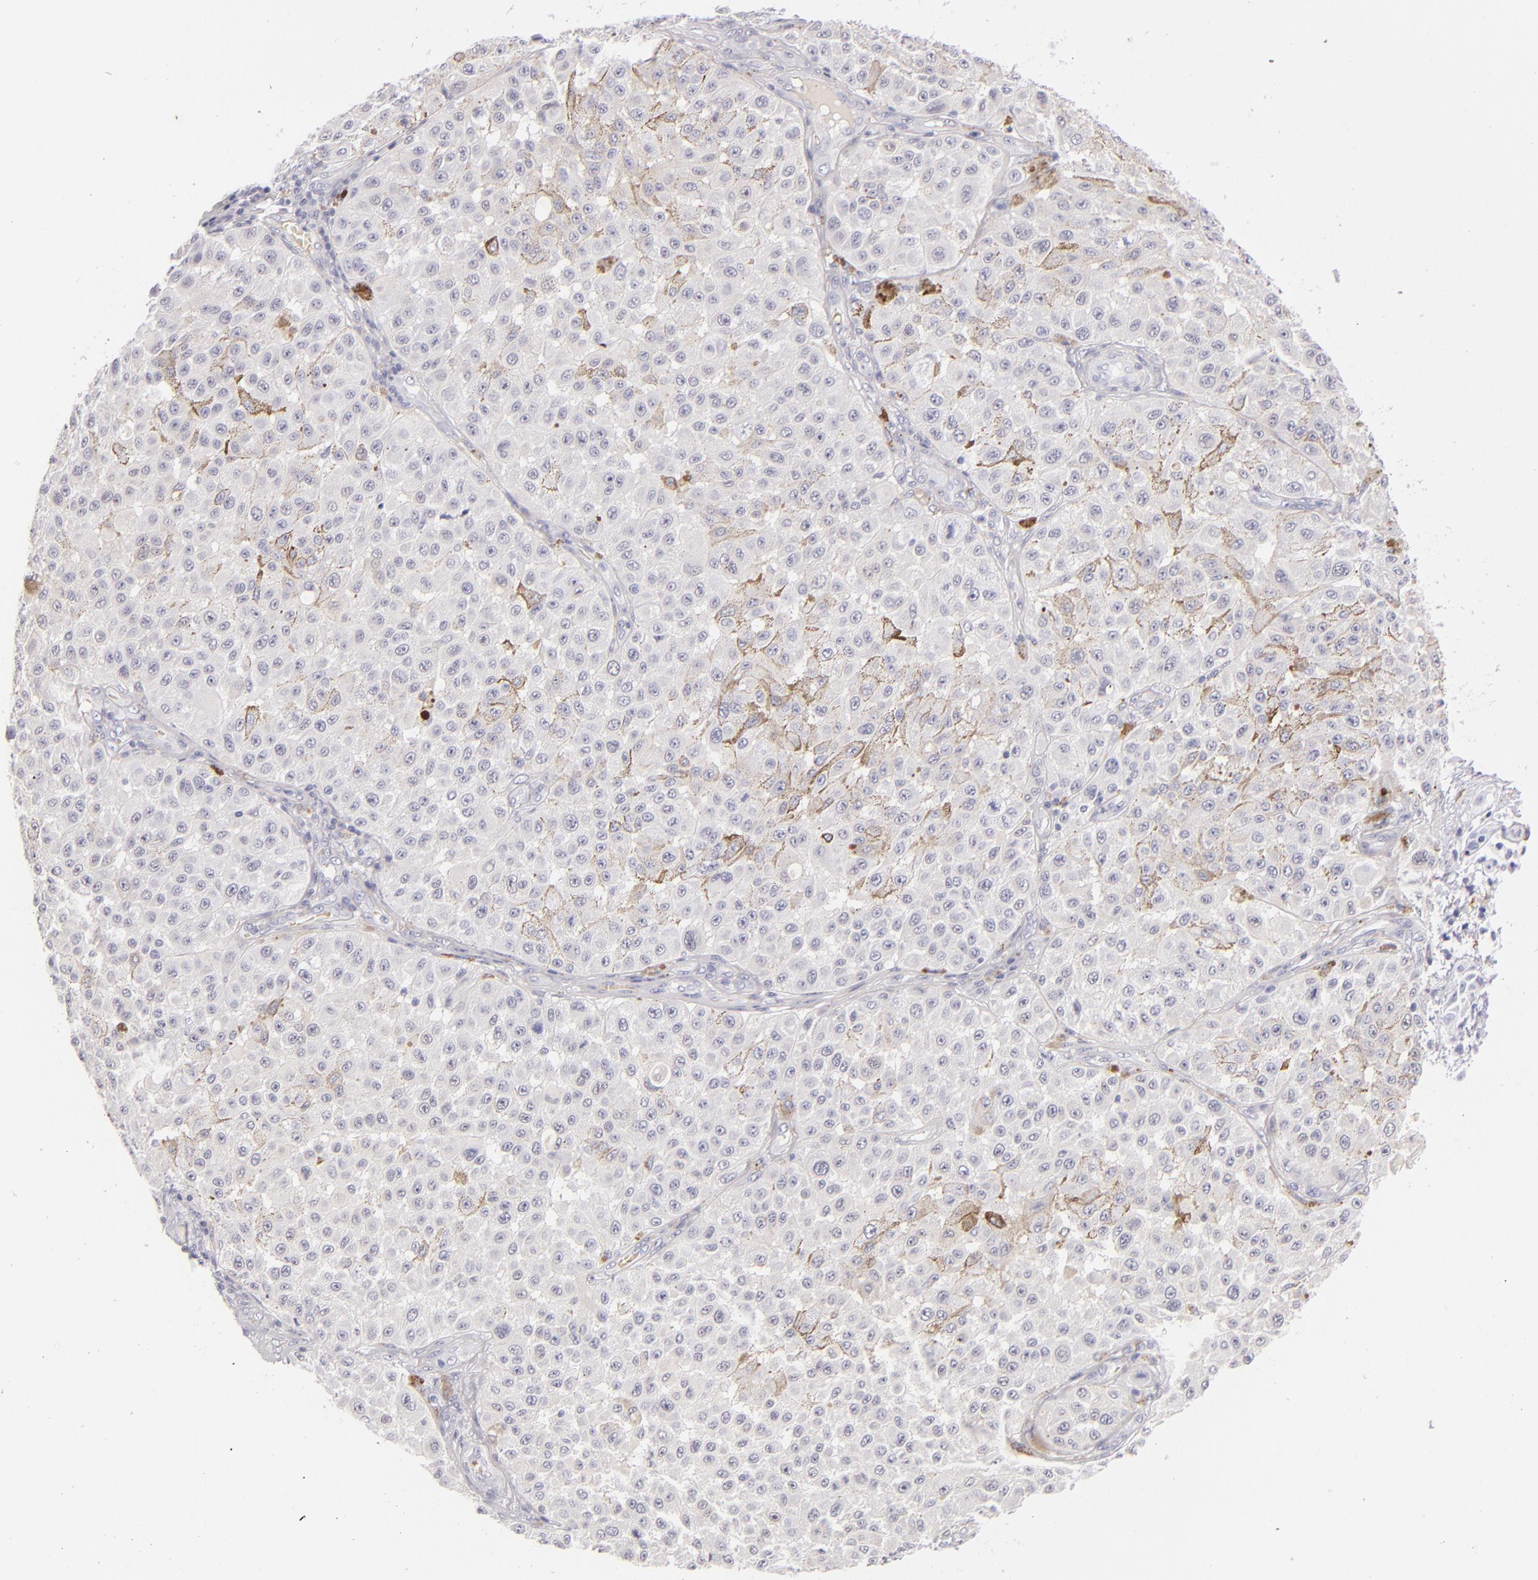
{"staining": {"intensity": "negative", "quantity": "none", "location": "none"}, "tissue": "melanoma", "cell_type": "Tumor cells", "image_type": "cancer", "snomed": [{"axis": "morphology", "description": "Malignant melanoma, NOS"}, {"axis": "topography", "description": "Skin"}], "caption": "This is a histopathology image of immunohistochemistry (IHC) staining of malignant melanoma, which shows no positivity in tumor cells.", "gene": "CD207", "patient": {"sex": "female", "age": 64}}